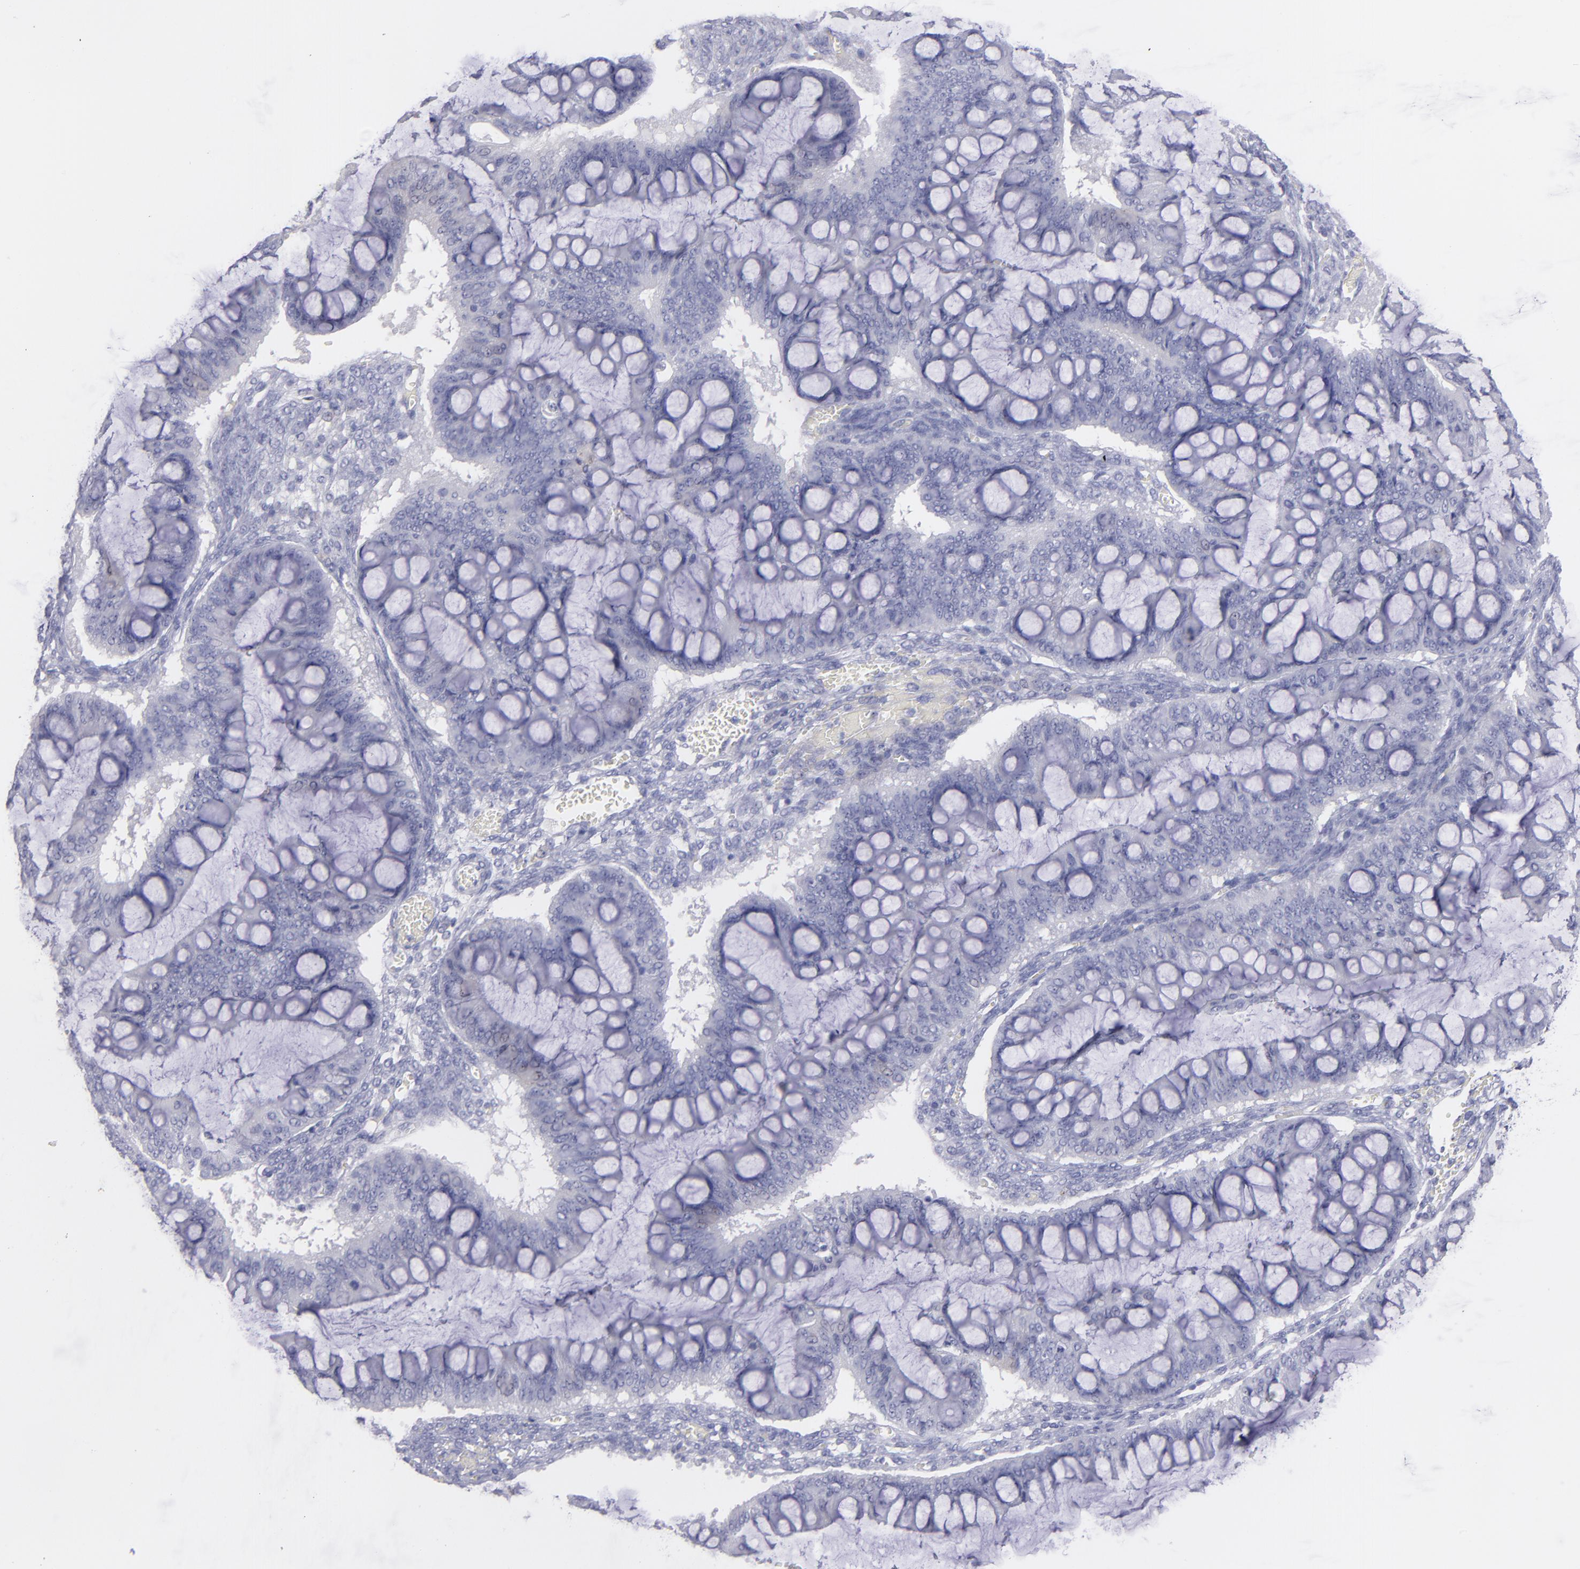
{"staining": {"intensity": "negative", "quantity": "none", "location": "none"}, "tissue": "ovarian cancer", "cell_type": "Tumor cells", "image_type": "cancer", "snomed": [{"axis": "morphology", "description": "Cystadenocarcinoma, mucinous, NOS"}, {"axis": "topography", "description": "Ovary"}], "caption": "High power microscopy photomicrograph of an immunohistochemistry image of ovarian cancer (mucinous cystadenocarcinoma), revealing no significant expression in tumor cells.", "gene": "SNAP25", "patient": {"sex": "female", "age": 73}}